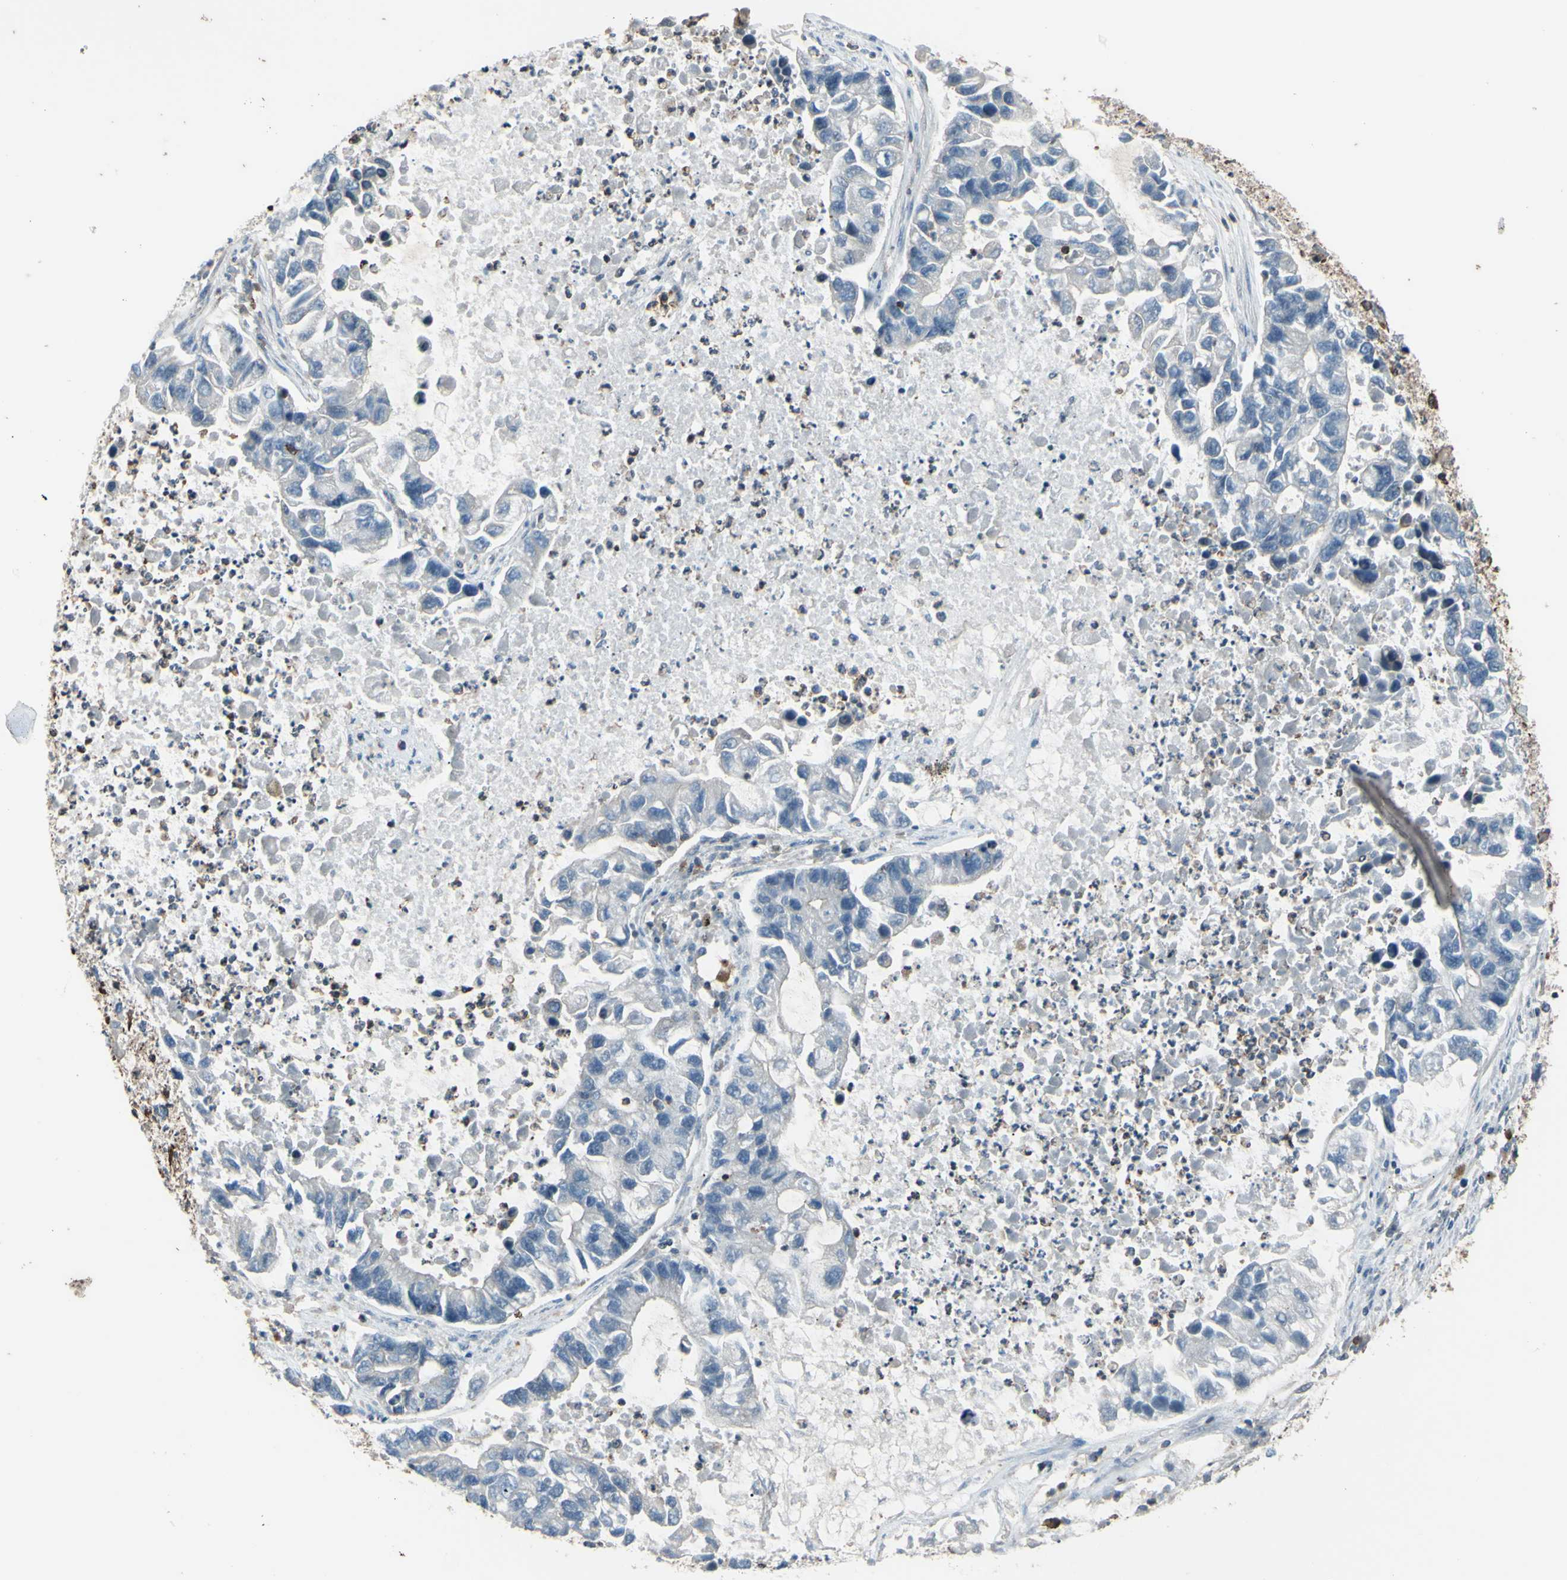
{"staining": {"intensity": "negative", "quantity": "none", "location": "none"}, "tissue": "lung cancer", "cell_type": "Tumor cells", "image_type": "cancer", "snomed": [{"axis": "morphology", "description": "Adenocarcinoma, NOS"}, {"axis": "topography", "description": "Lung"}], "caption": "Tumor cells are negative for brown protein staining in lung adenocarcinoma.", "gene": "ADD3", "patient": {"sex": "female", "age": 51}}